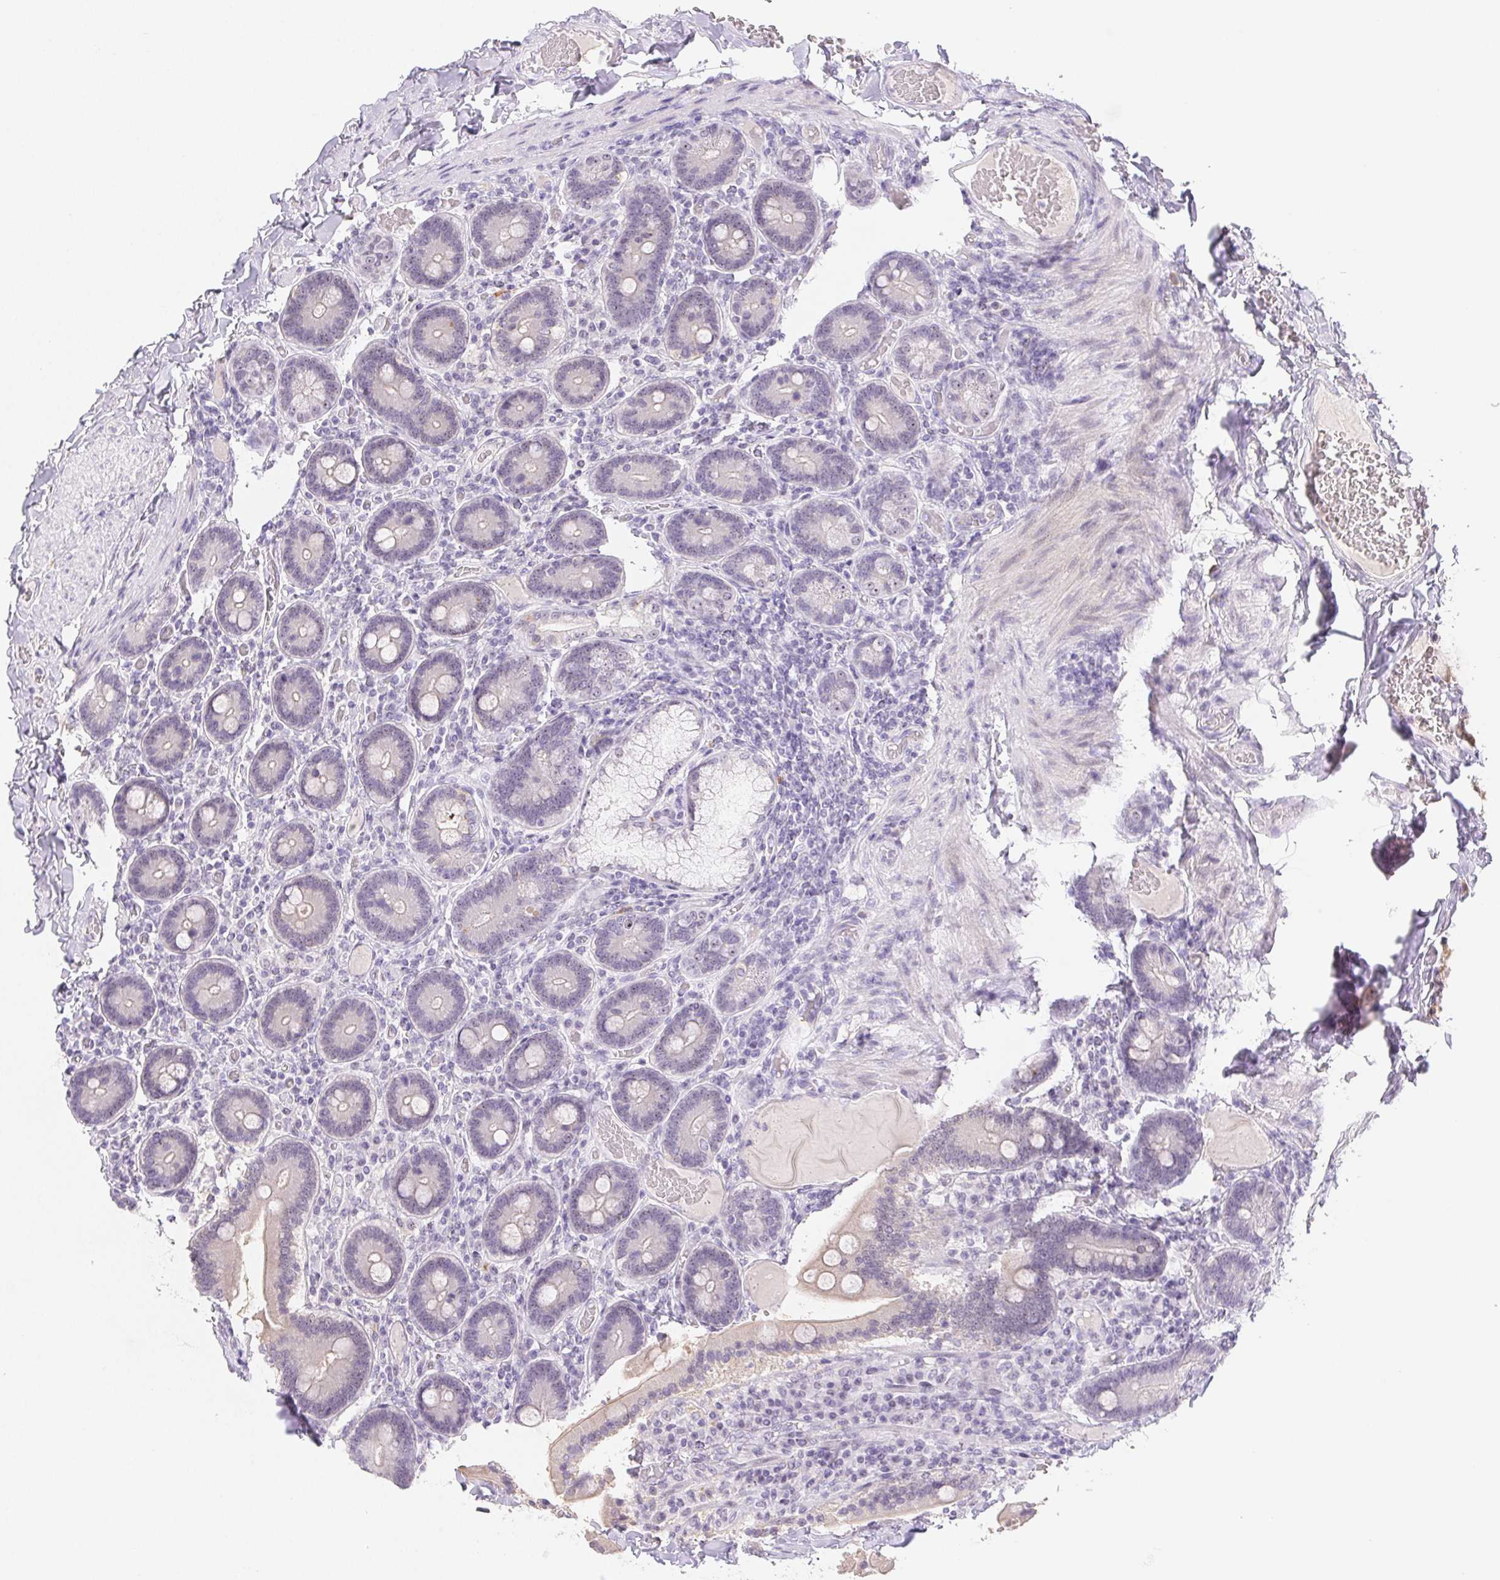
{"staining": {"intensity": "weak", "quantity": "<25%", "location": "cytoplasmic/membranous"}, "tissue": "duodenum", "cell_type": "Glandular cells", "image_type": "normal", "snomed": [{"axis": "morphology", "description": "Normal tissue, NOS"}, {"axis": "topography", "description": "Duodenum"}], "caption": "This is a histopathology image of immunohistochemistry staining of normal duodenum, which shows no positivity in glandular cells.", "gene": "ST8SIA3", "patient": {"sex": "female", "age": 62}}